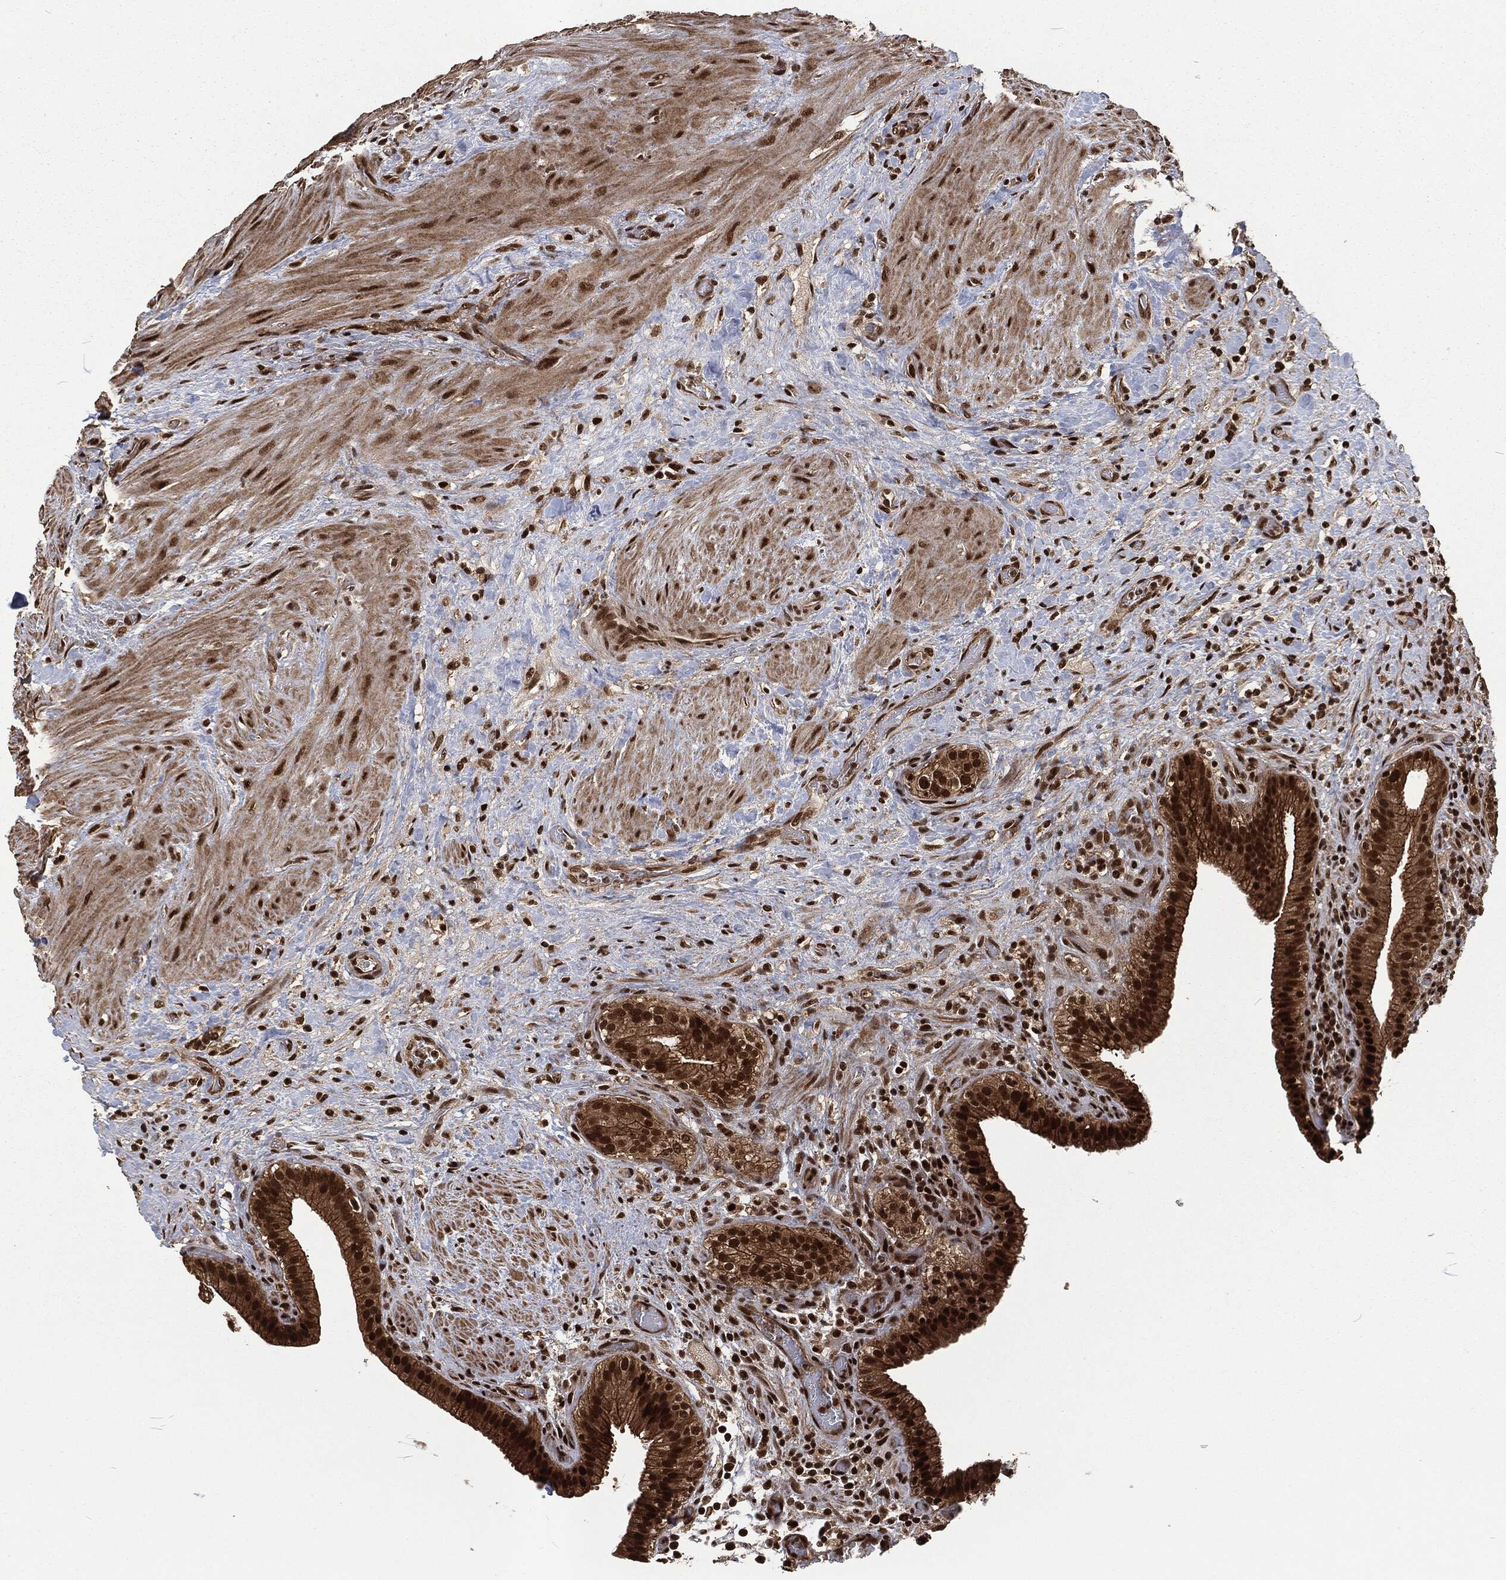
{"staining": {"intensity": "strong", "quantity": ">75%", "location": "cytoplasmic/membranous,nuclear"}, "tissue": "gallbladder", "cell_type": "Glandular cells", "image_type": "normal", "snomed": [{"axis": "morphology", "description": "Normal tissue, NOS"}, {"axis": "topography", "description": "Gallbladder"}], "caption": "Human gallbladder stained with a brown dye reveals strong cytoplasmic/membranous,nuclear positive expression in about >75% of glandular cells.", "gene": "NGRN", "patient": {"sex": "male", "age": 62}}